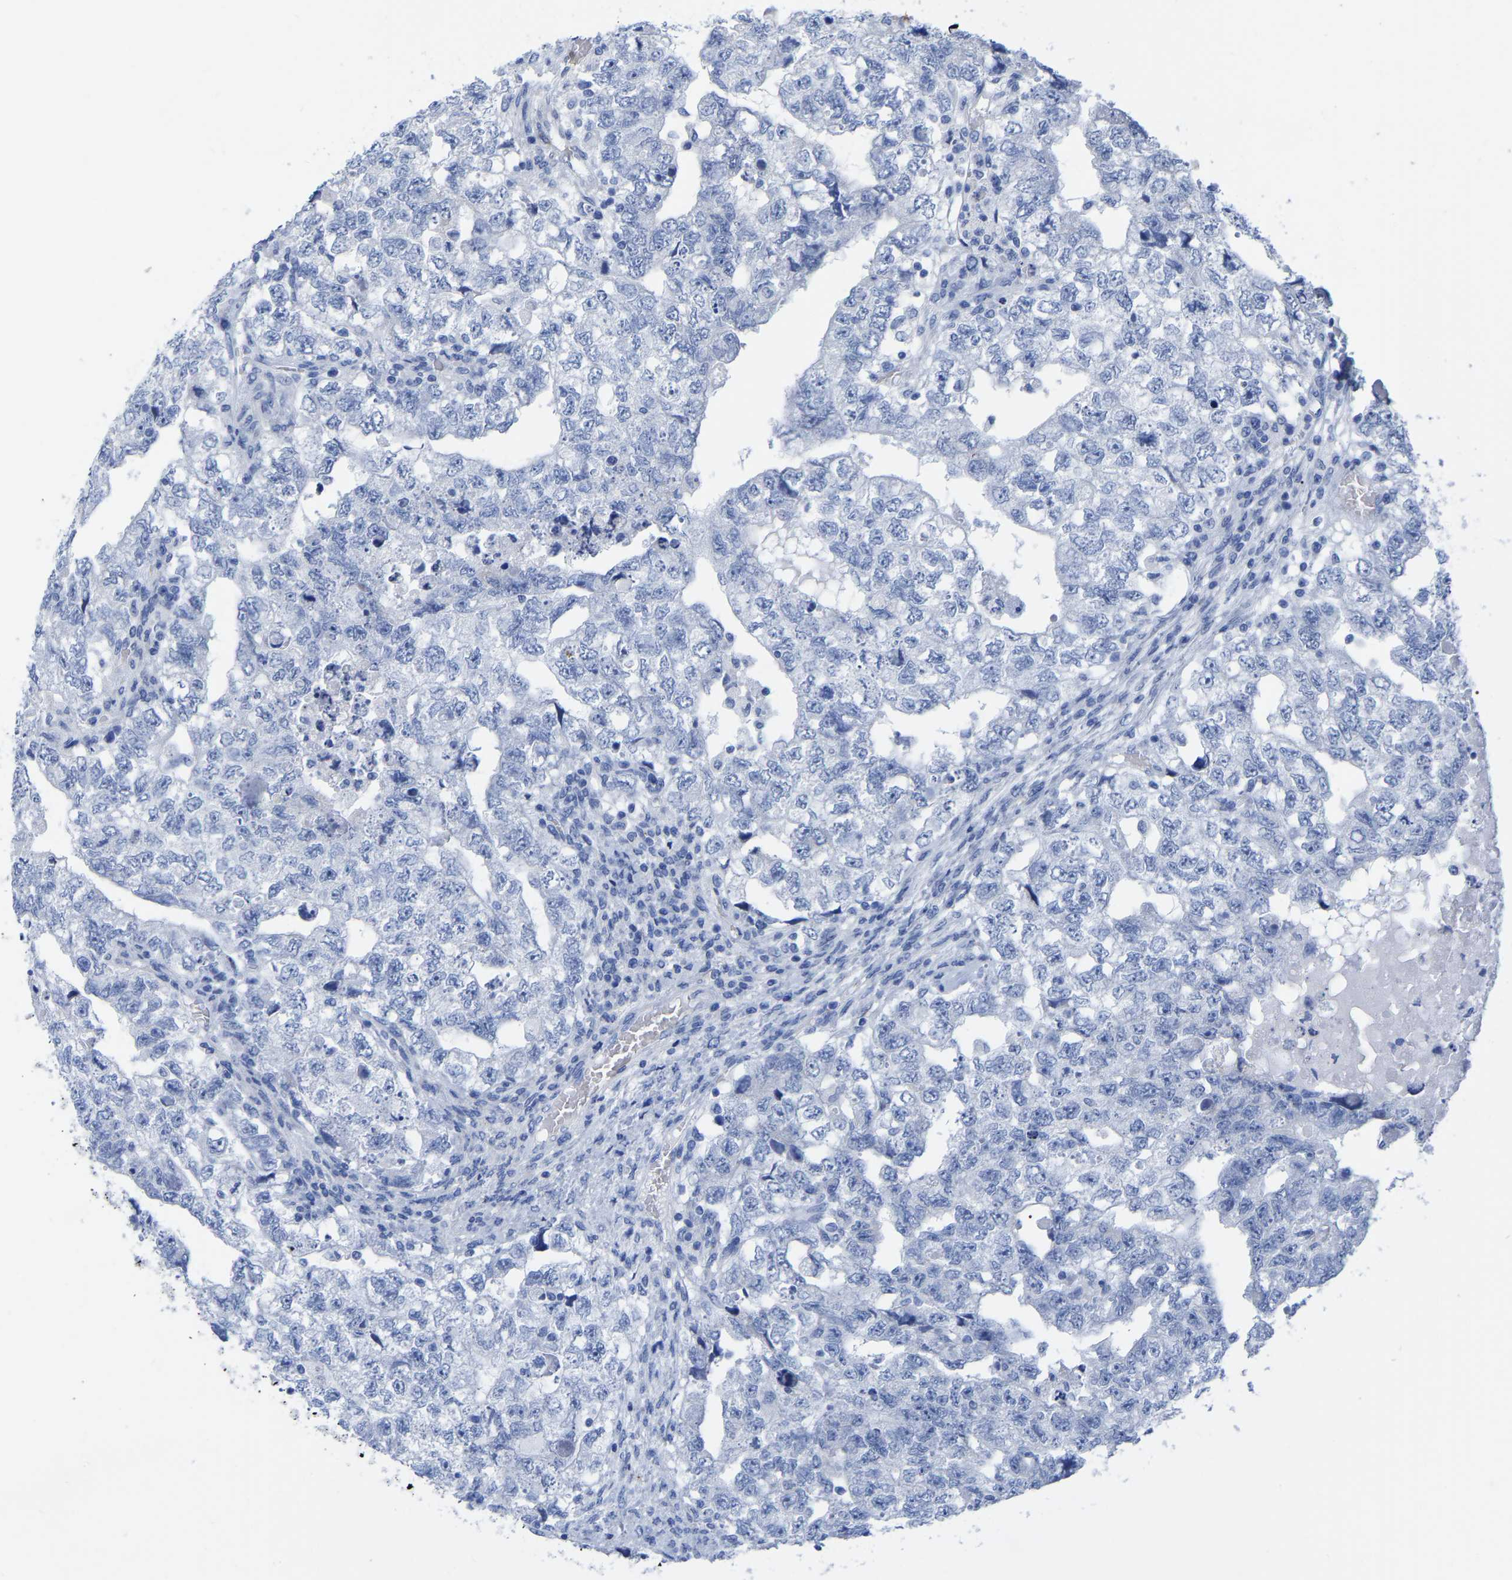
{"staining": {"intensity": "negative", "quantity": "none", "location": "none"}, "tissue": "testis cancer", "cell_type": "Tumor cells", "image_type": "cancer", "snomed": [{"axis": "morphology", "description": "Carcinoma, Embryonal, NOS"}, {"axis": "topography", "description": "Testis"}], "caption": "Tumor cells show no significant expression in testis cancer (embryonal carcinoma).", "gene": "HAPLN1", "patient": {"sex": "male", "age": 36}}